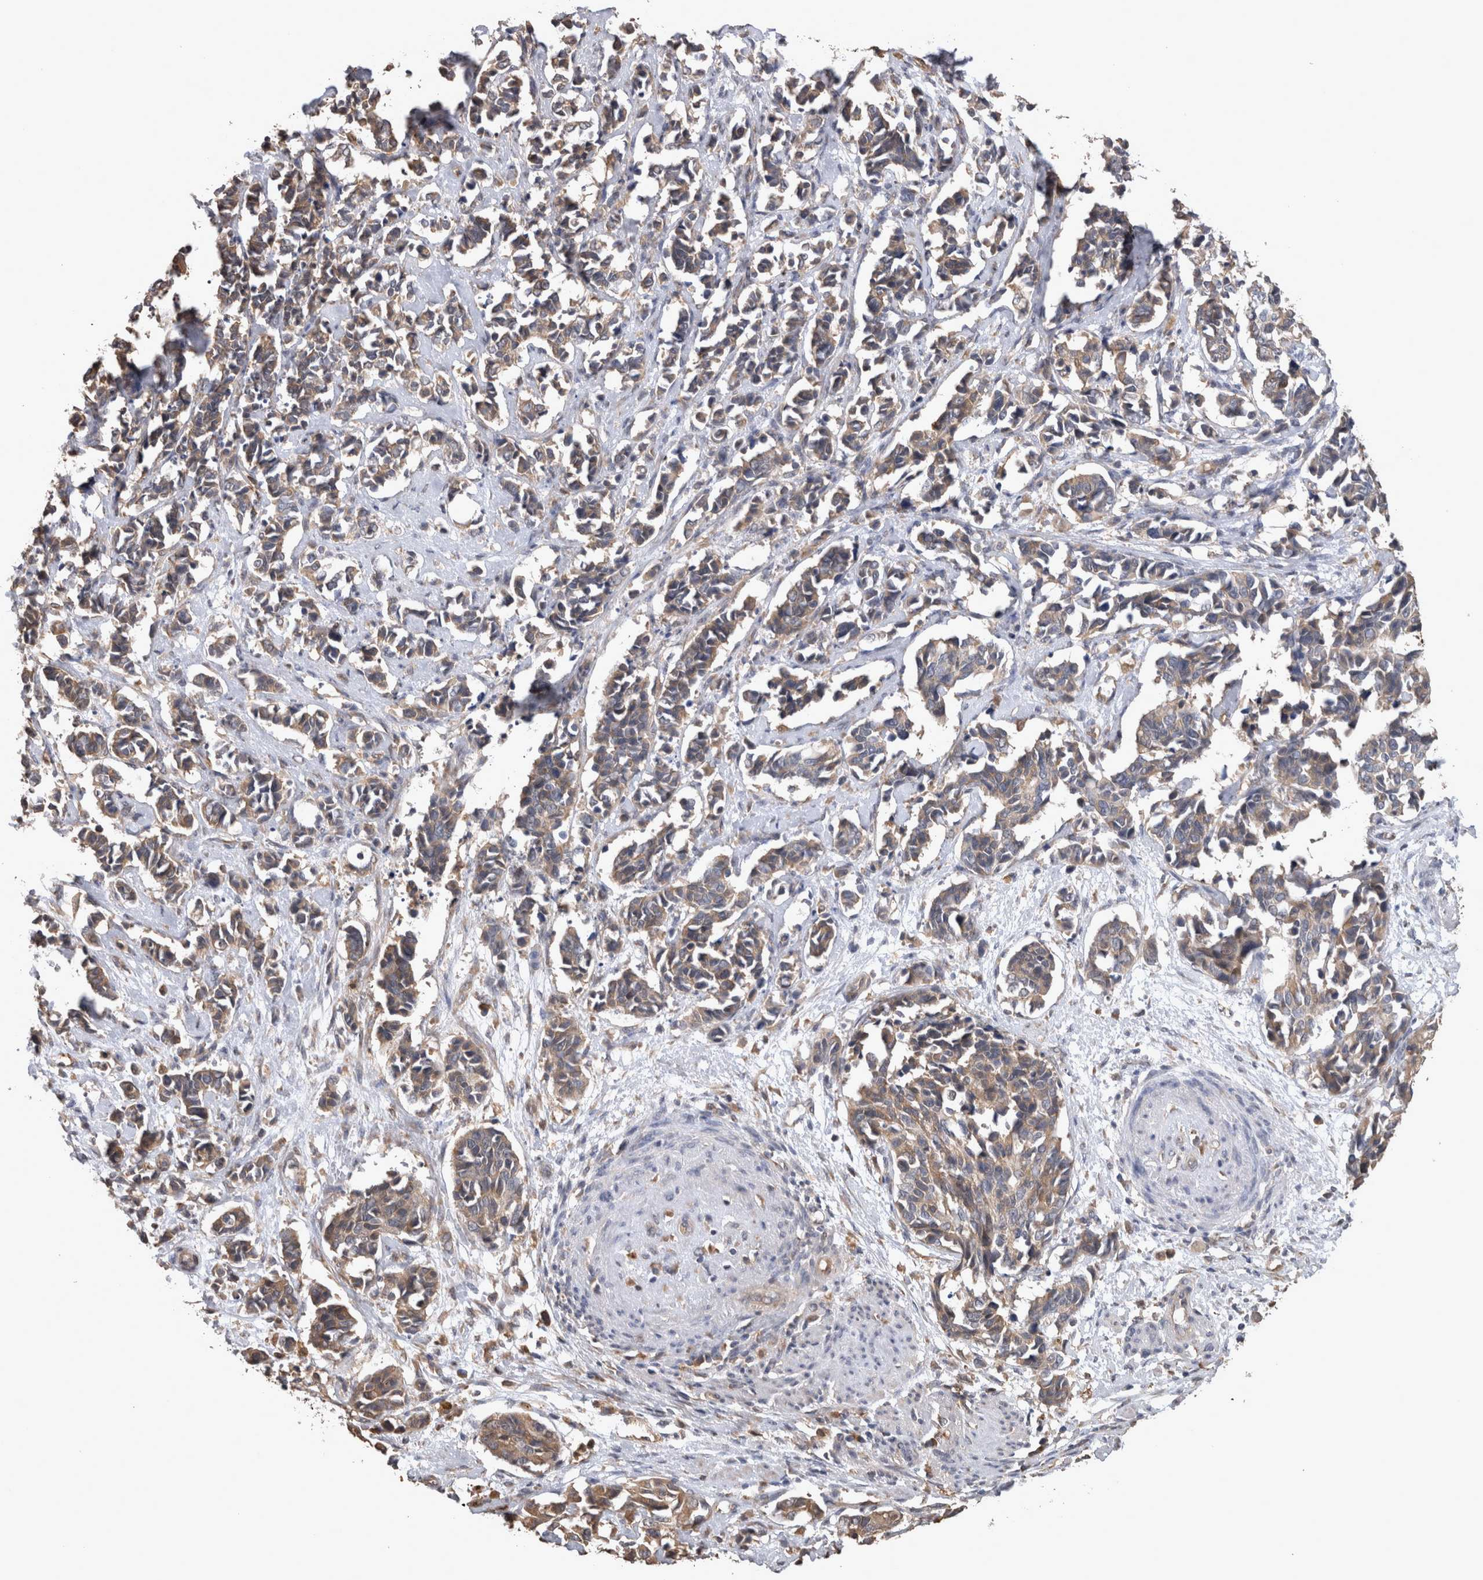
{"staining": {"intensity": "weak", "quantity": ">75%", "location": "cytoplasmic/membranous"}, "tissue": "cervical cancer", "cell_type": "Tumor cells", "image_type": "cancer", "snomed": [{"axis": "morphology", "description": "Normal tissue, NOS"}, {"axis": "morphology", "description": "Squamous cell carcinoma, NOS"}, {"axis": "topography", "description": "Cervix"}], "caption": "Cervical cancer stained with a brown dye exhibits weak cytoplasmic/membranous positive expression in approximately >75% of tumor cells.", "gene": "TMED7", "patient": {"sex": "female", "age": 35}}